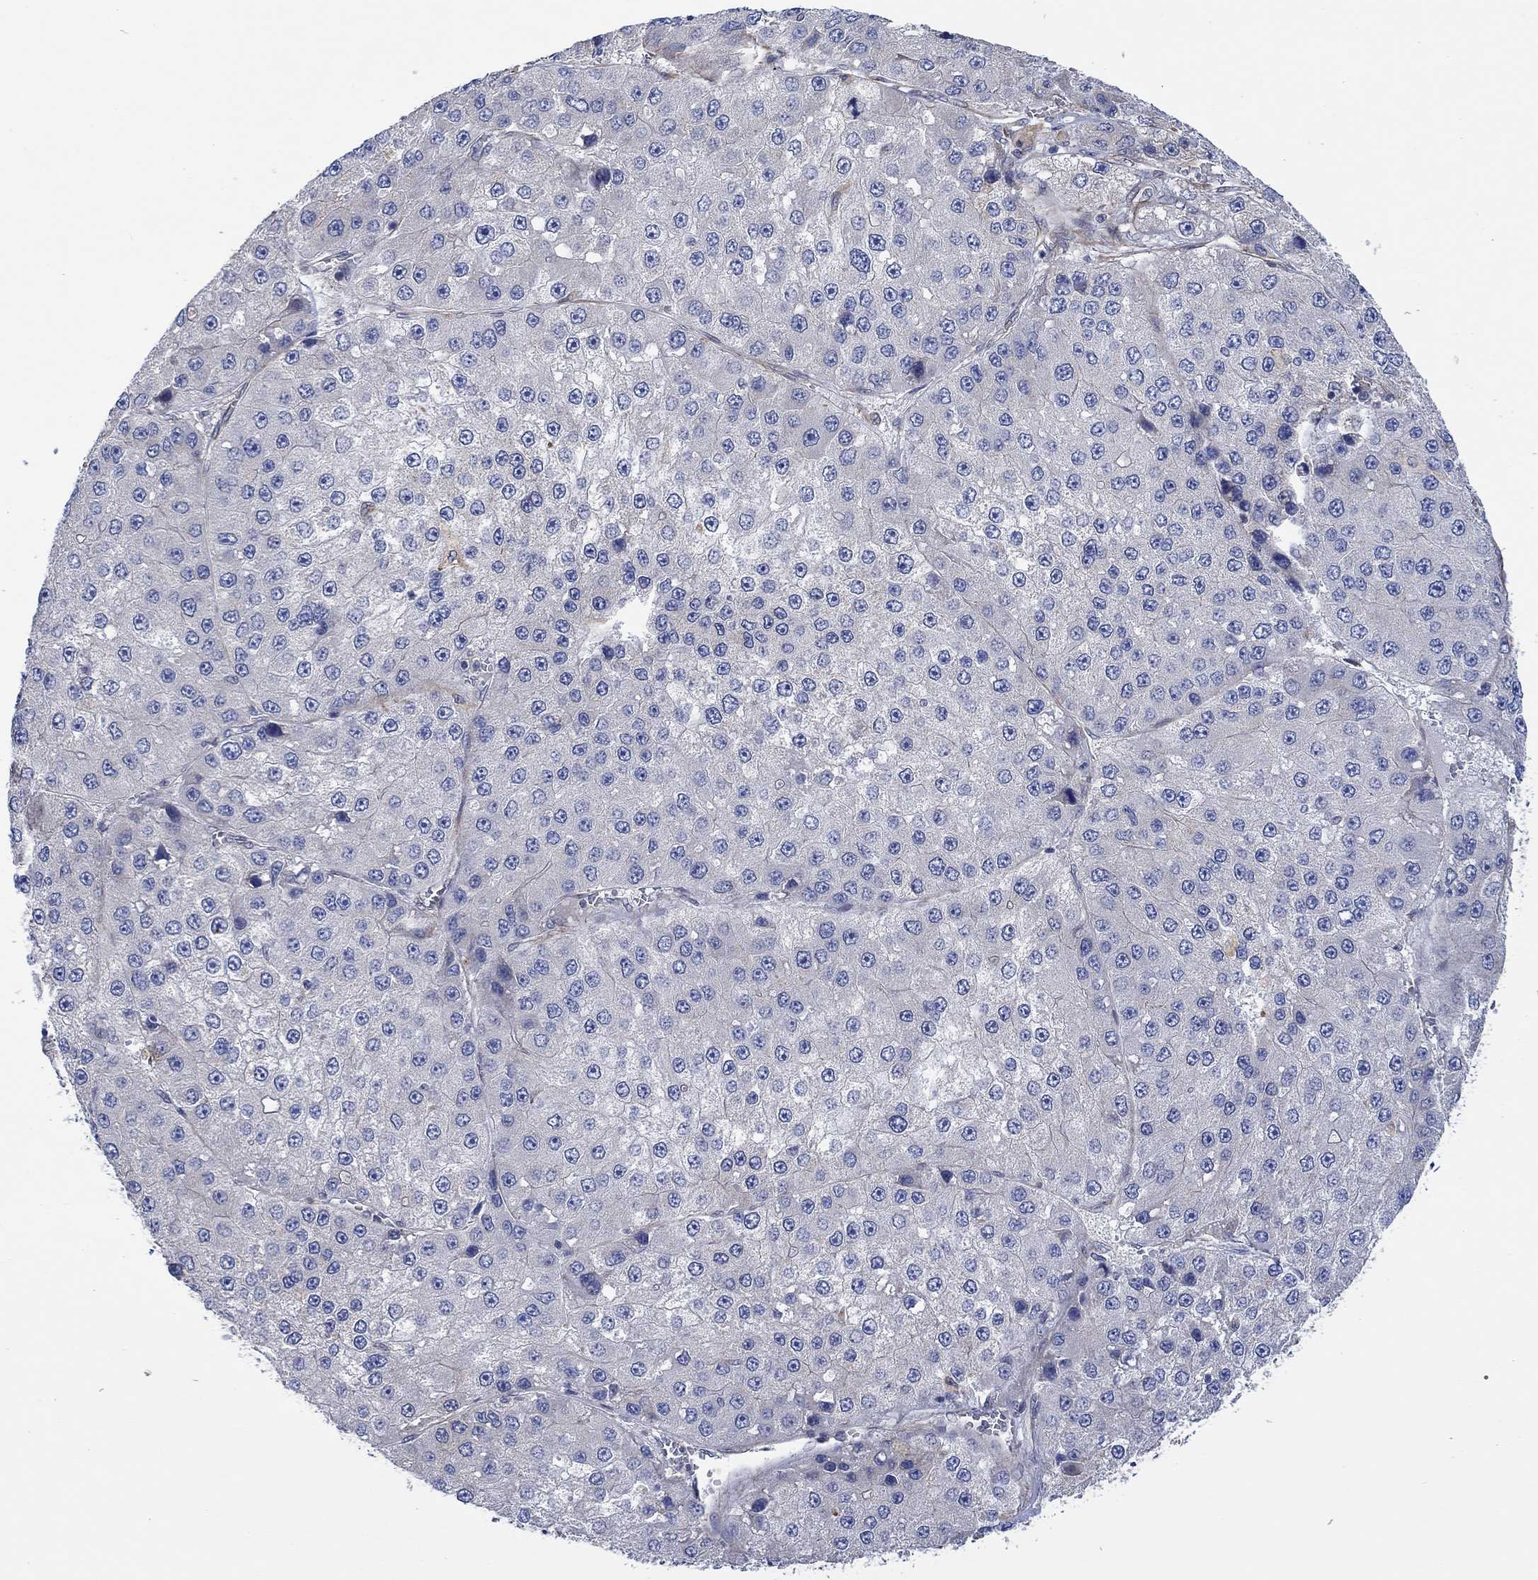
{"staining": {"intensity": "negative", "quantity": "none", "location": "none"}, "tissue": "liver cancer", "cell_type": "Tumor cells", "image_type": "cancer", "snomed": [{"axis": "morphology", "description": "Carcinoma, Hepatocellular, NOS"}, {"axis": "topography", "description": "Liver"}], "caption": "Tumor cells are negative for protein expression in human liver hepatocellular carcinoma.", "gene": "CAMK1D", "patient": {"sex": "female", "age": 73}}